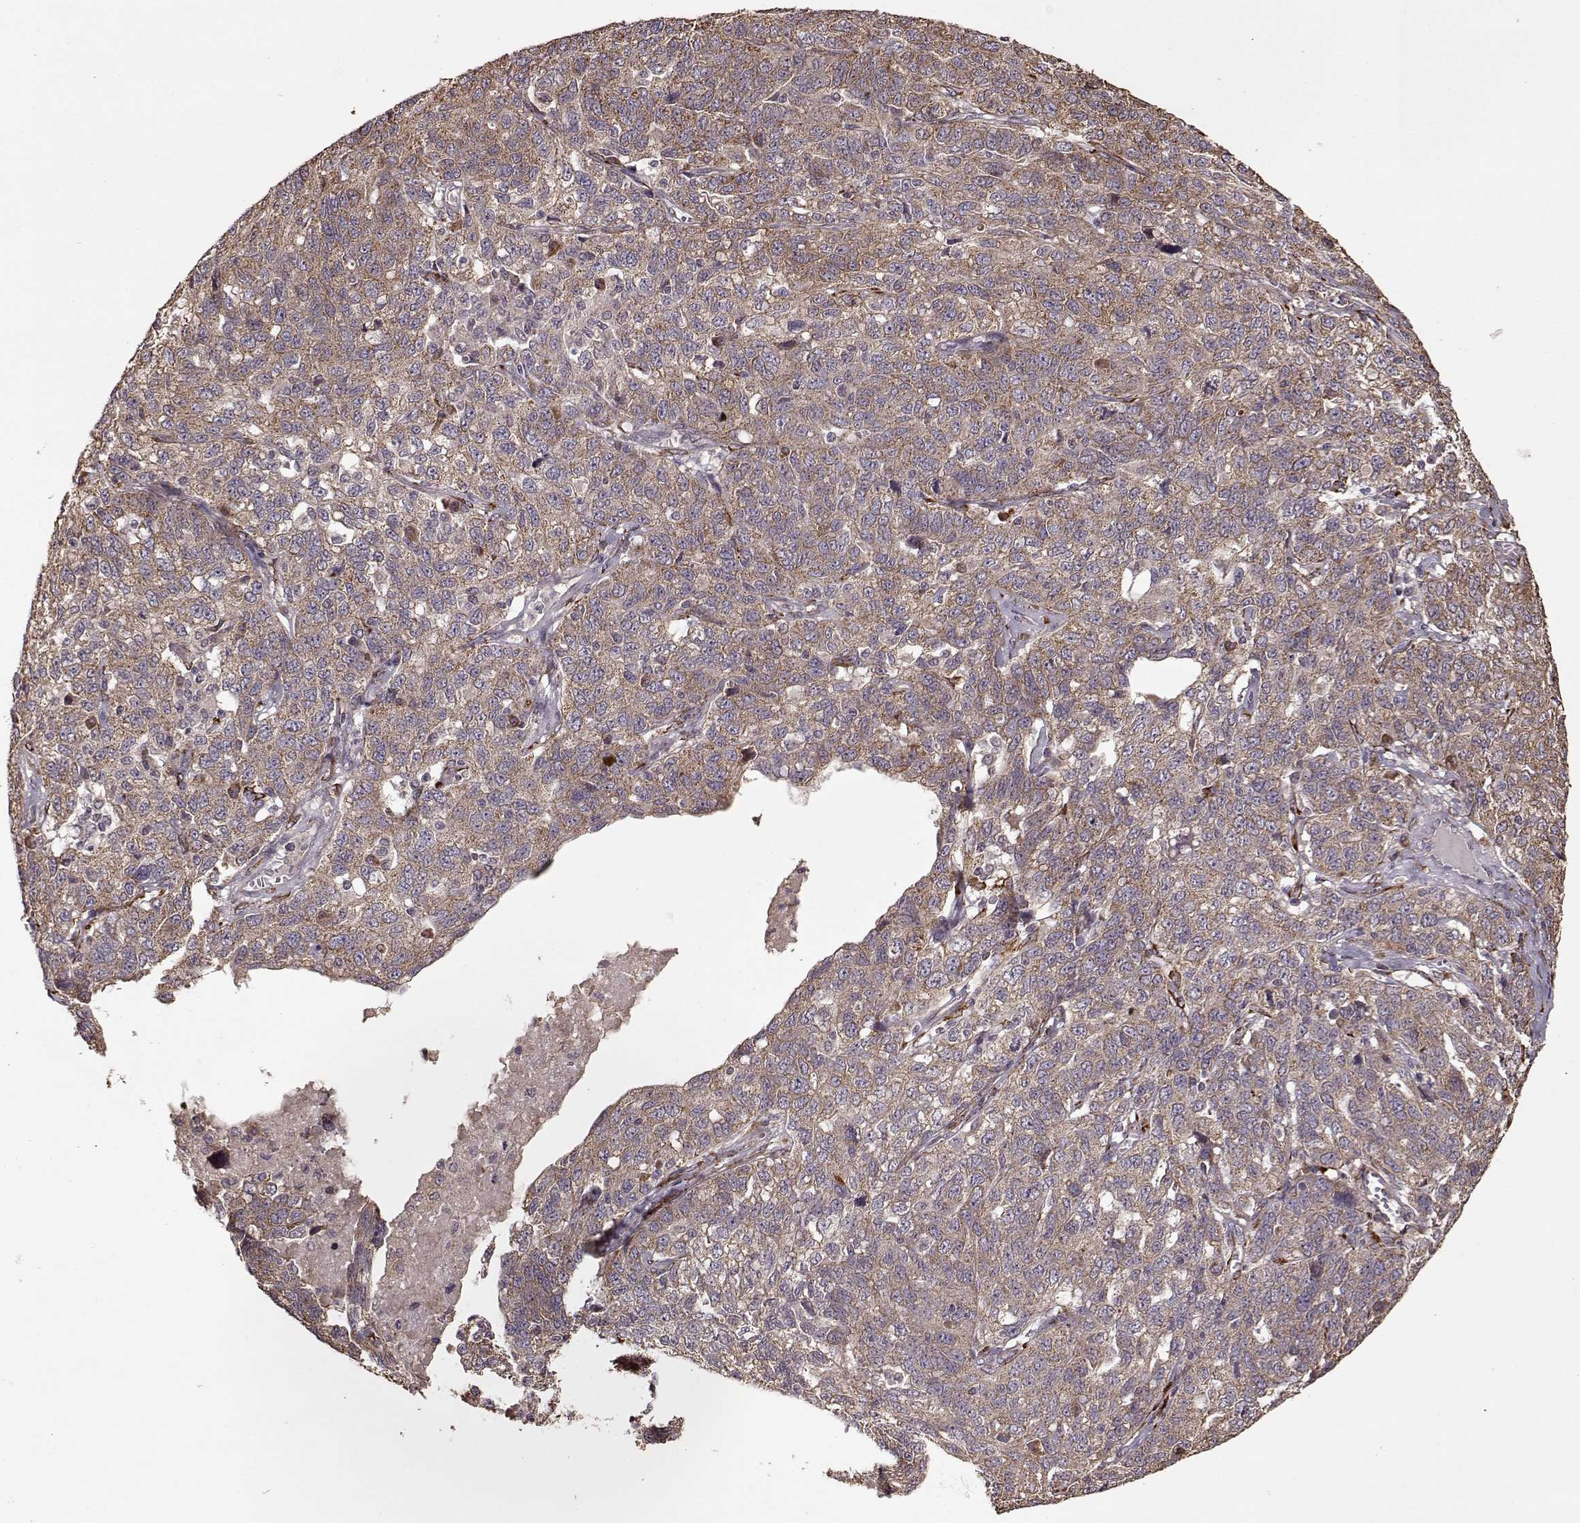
{"staining": {"intensity": "moderate", "quantity": ">75%", "location": "cytoplasmic/membranous"}, "tissue": "ovarian cancer", "cell_type": "Tumor cells", "image_type": "cancer", "snomed": [{"axis": "morphology", "description": "Cystadenocarcinoma, serous, NOS"}, {"axis": "topography", "description": "Ovary"}], "caption": "Serous cystadenocarcinoma (ovarian) stained for a protein (brown) shows moderate cytoplasmic/membranous positive positivity in approximately >75% of tumor cells.", "gene": "IMMP1L", "patient": {"sex": "female", "age": 71}}